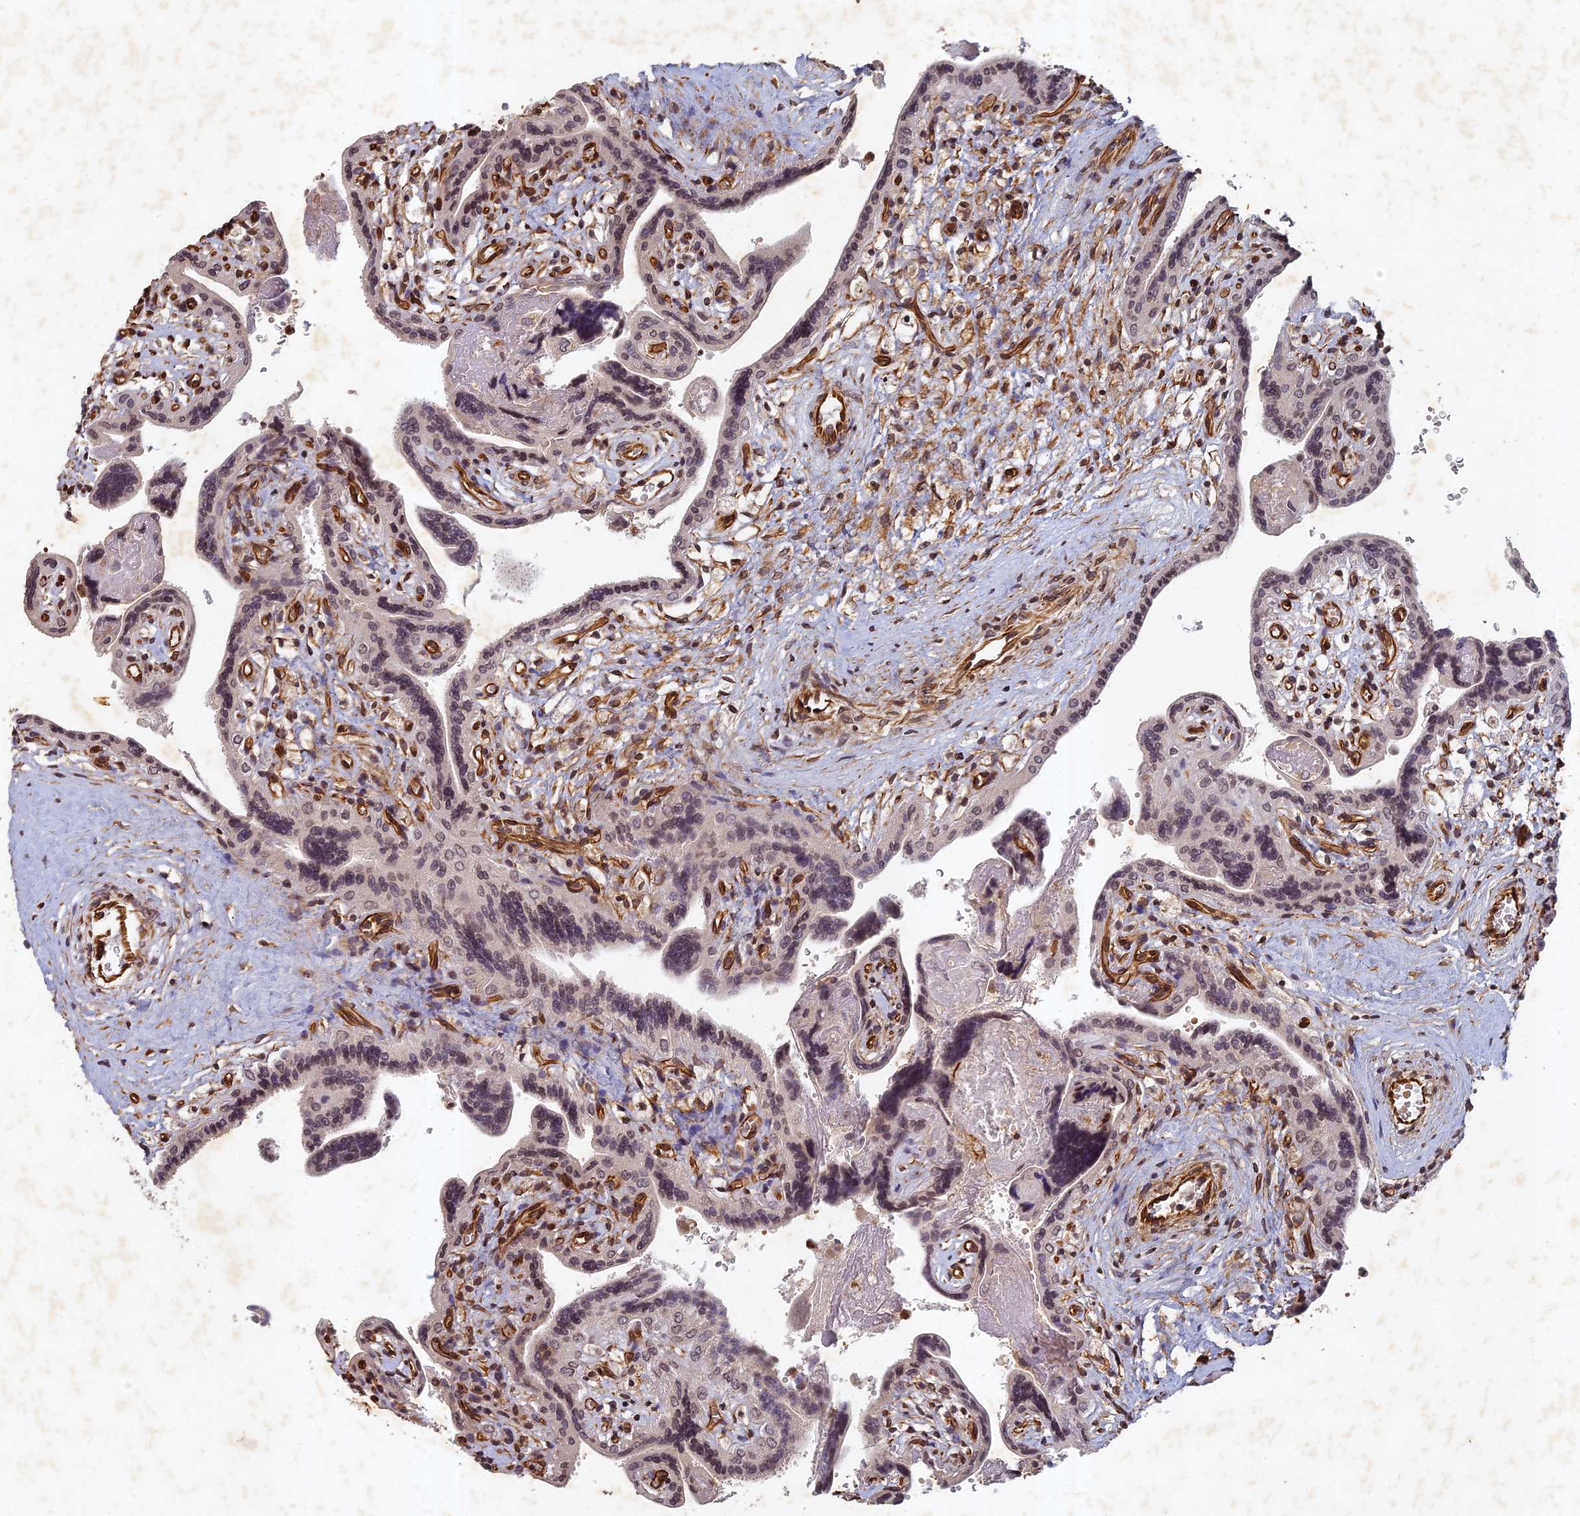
{"staining": {"intensity": "weak", "quantity": "25%-75%", "location": "nuclear"}, "tissue": "placenta", "cell_type": "Trophoblastic cells", "image_type": "normal", "snomed": [{"axis": "morphology", "description": "Normal tissue, NOS"}, {"axis": "topography", "description": "Placenta"}], "caption": "High-power microscopy captured an immunohistochemistry (IHC) micrograph of normal placenta, revealing weak nuclear expression in about 25%-75% of trophoblastic cells.", "gene": "ABCB10", "patient": {"sex": "female", "age": 37}}